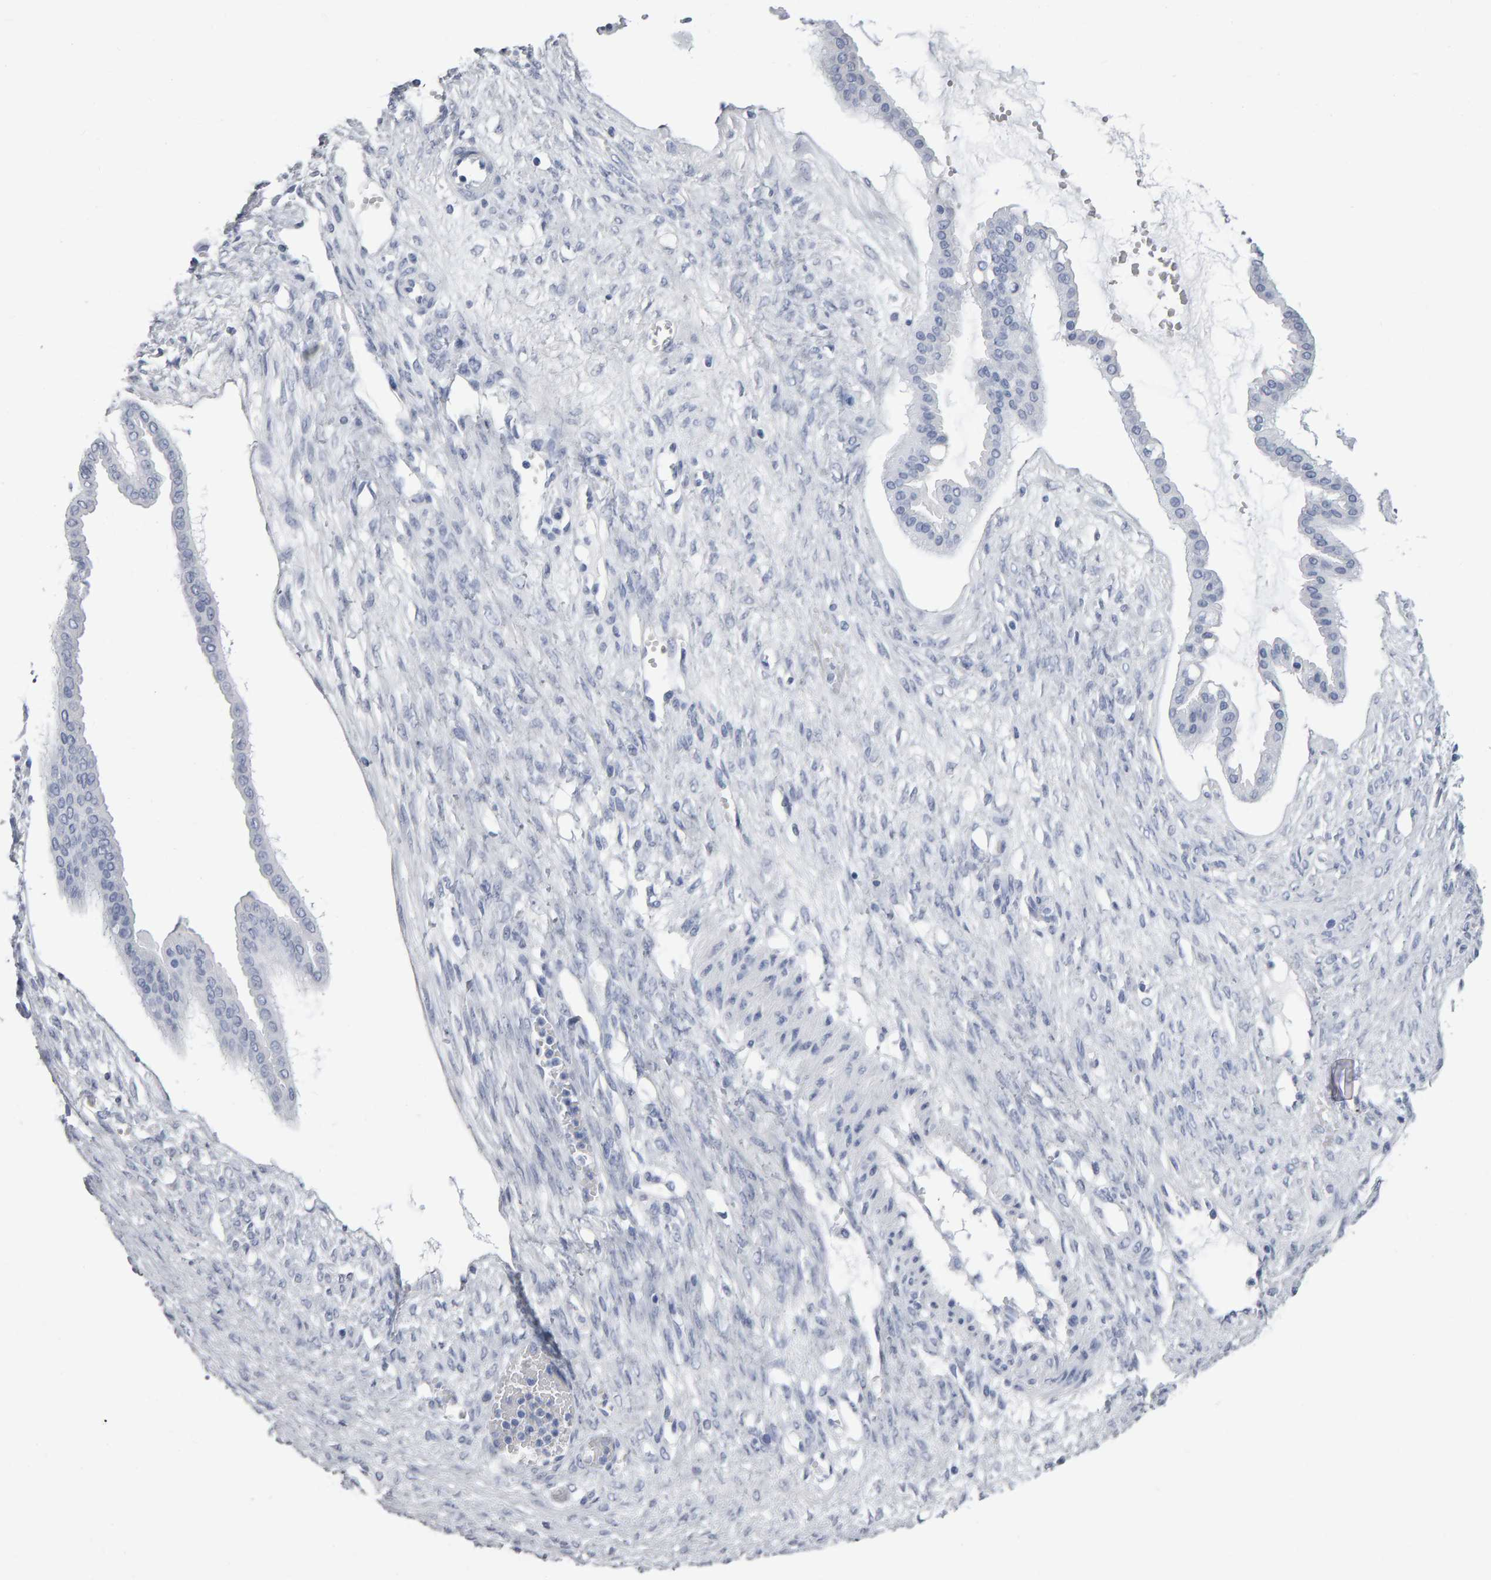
{"staining": {"intensity": "negative", "quantity": "none", "location": "none"}, "tissue": "ovarian cancer", "cell_type": "Tumor cells", "image_type": "cancer", "snomed": [{"axis": "morphology", "description": "Cystadenocarcinoma, mucinous, NOS"}, {"axis": "topography", "description": "Ovary"}], "caption": "The photomicrograph shows no staining of tumor cells in ovarian cancer.", "gene": "NCDN", "patient": {"sex": "female", "age": 73}}